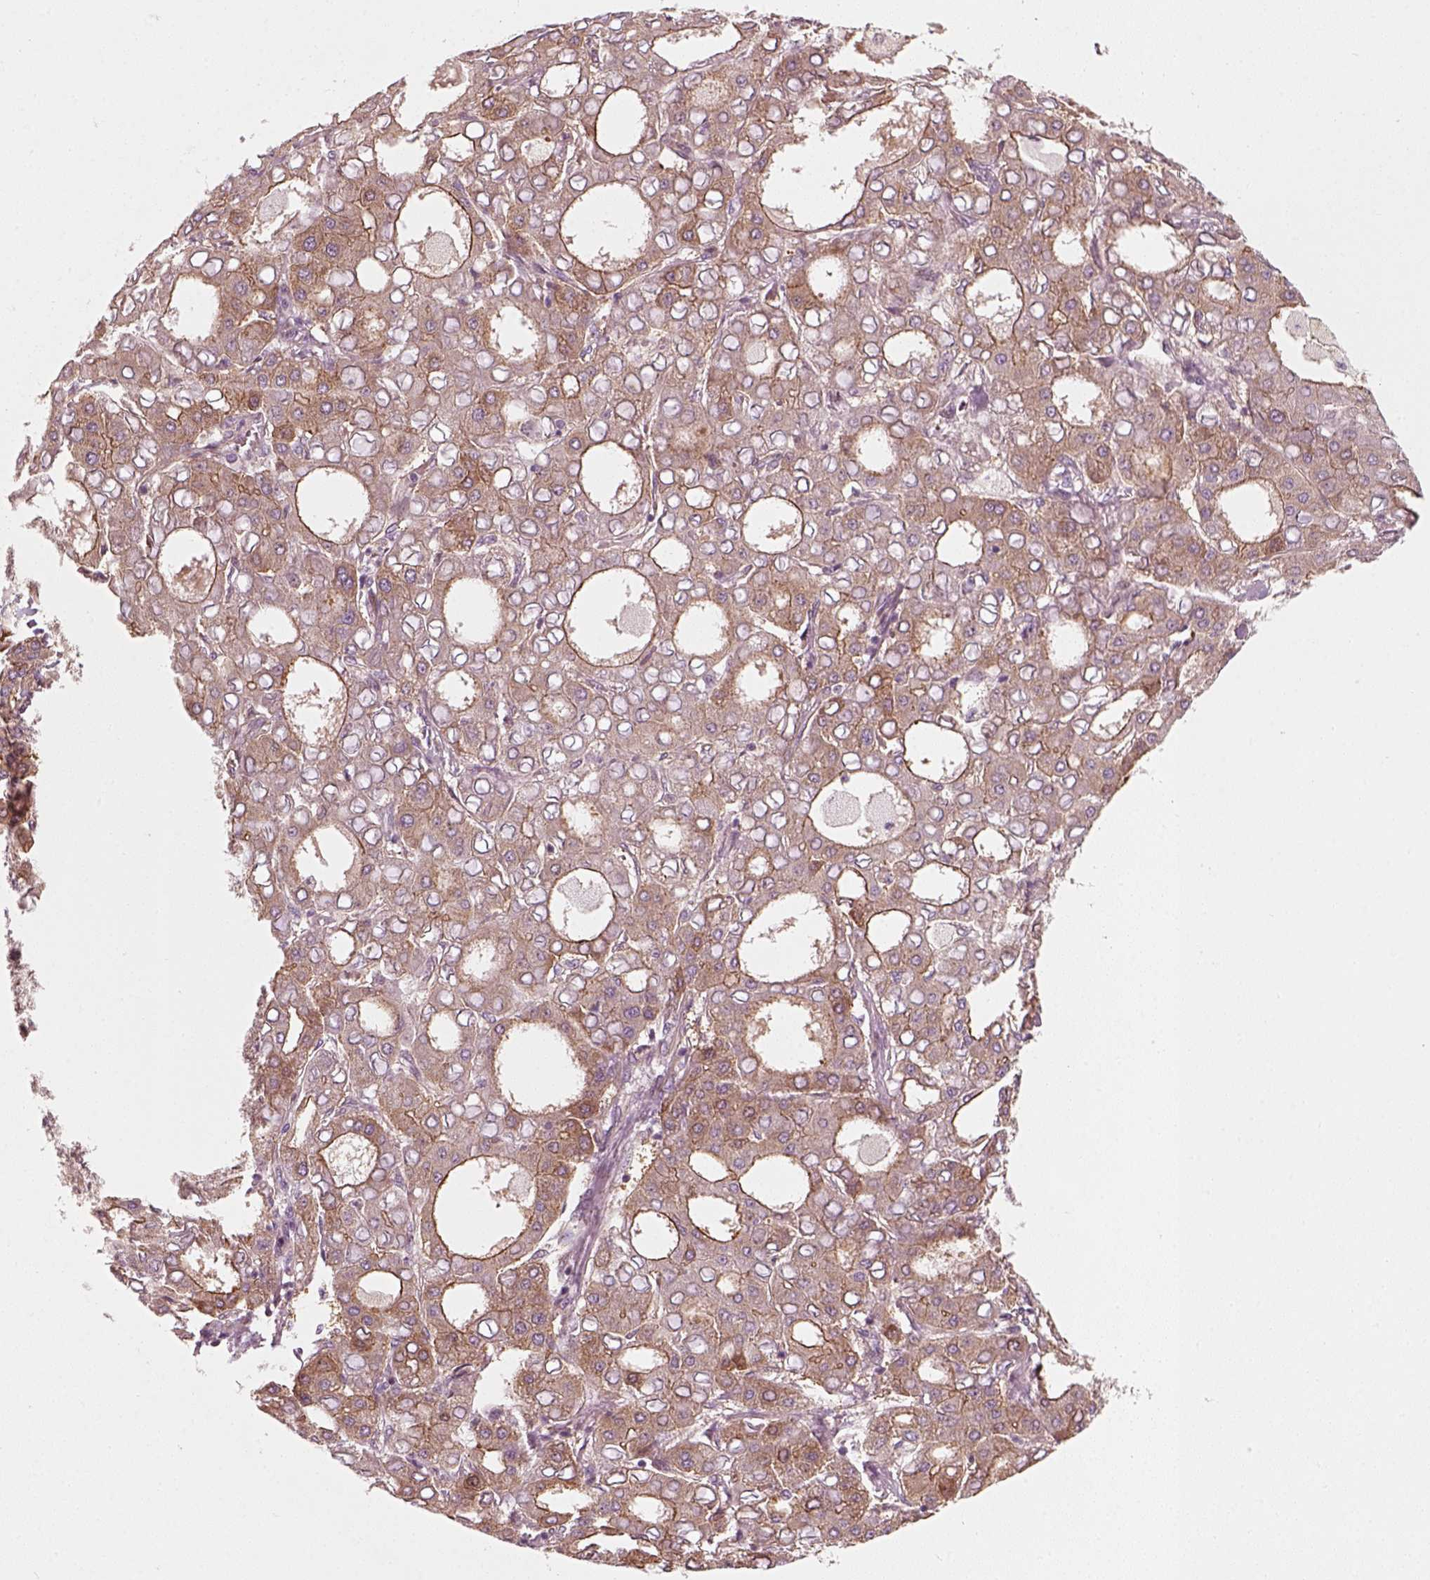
{"staining": {"intensity": "weak", "quantity": ">75%", "location": "cytoplasmic/membranous"}, "tissue": "liver cancer", "cell_type": "Tumor cells", "image_type": "cancer", "snomed": [{"axis": "morphology", "description": "Carcinoma, Hepatocellular, NOS"}, {"axis": "topography", "description": "Liver"}], "caption": "Brown immunohistochemical staining in human liver cancer (hepatocellular carcinoma) shows weak cytoplasmic/membranous positivity in approximately >75% of tumor cells.", "gene": "DNASE1L1", "patient": {"sex": "male", "age": 65}}